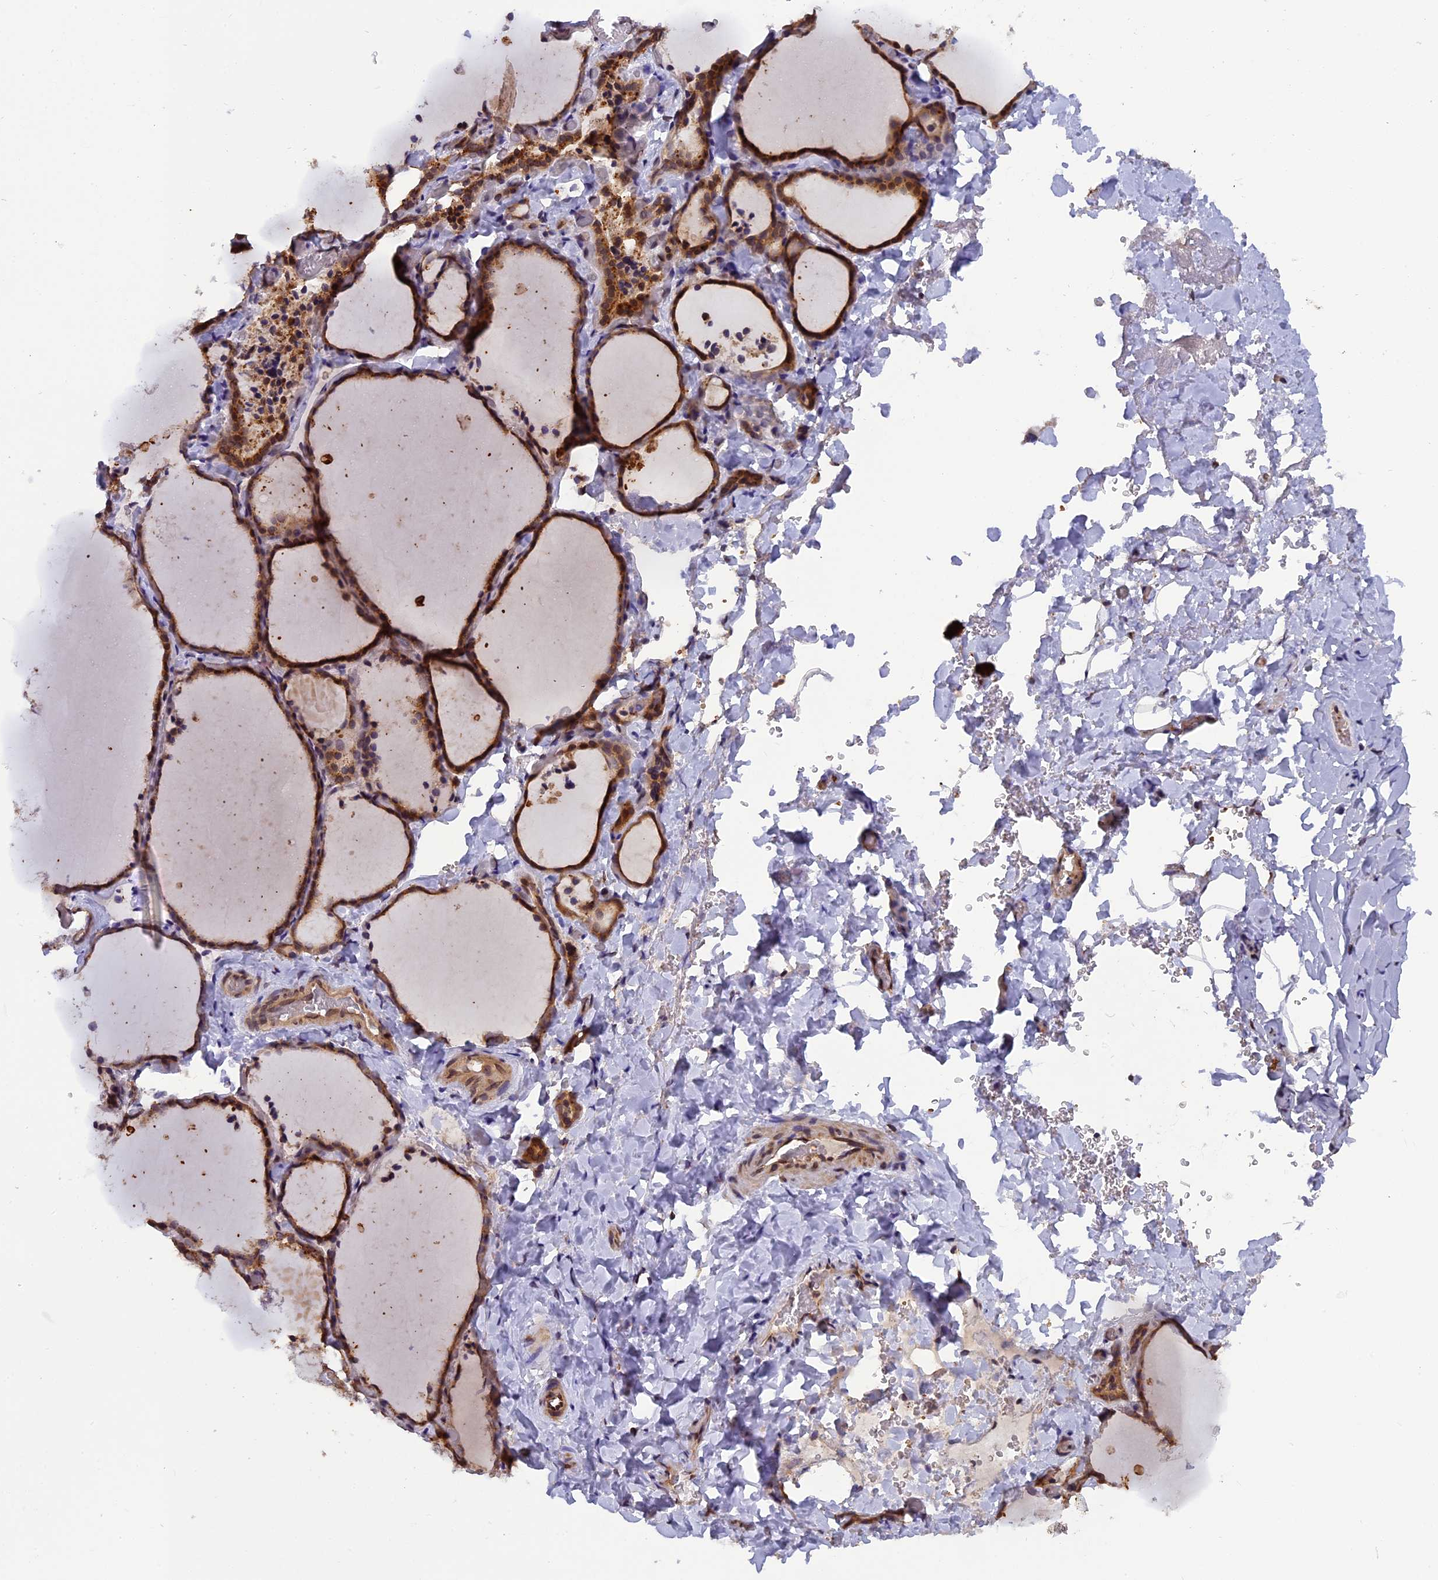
{"staining": {"intensity": "strong", "quantity": ">75%", "location": "cytoplasmic/membranous,nuclear"}, "tissue": "thyroid gland", "cell_type": "Glandular cells", "image_type": "normal", "snomed": [{"axis": "morphology", "description": "Normal tissue, NOS"}, {"axis": "topography", "description": "Thyroid gland"}], "caption": "Protein staining displays strong cytoplasmic/membranous,nuclear expression in approximately >75% of glandular cells in unremarkable thyroid gland.", "gene": "CHMP2A", "patient": {"sex": "female", "age": 22}}